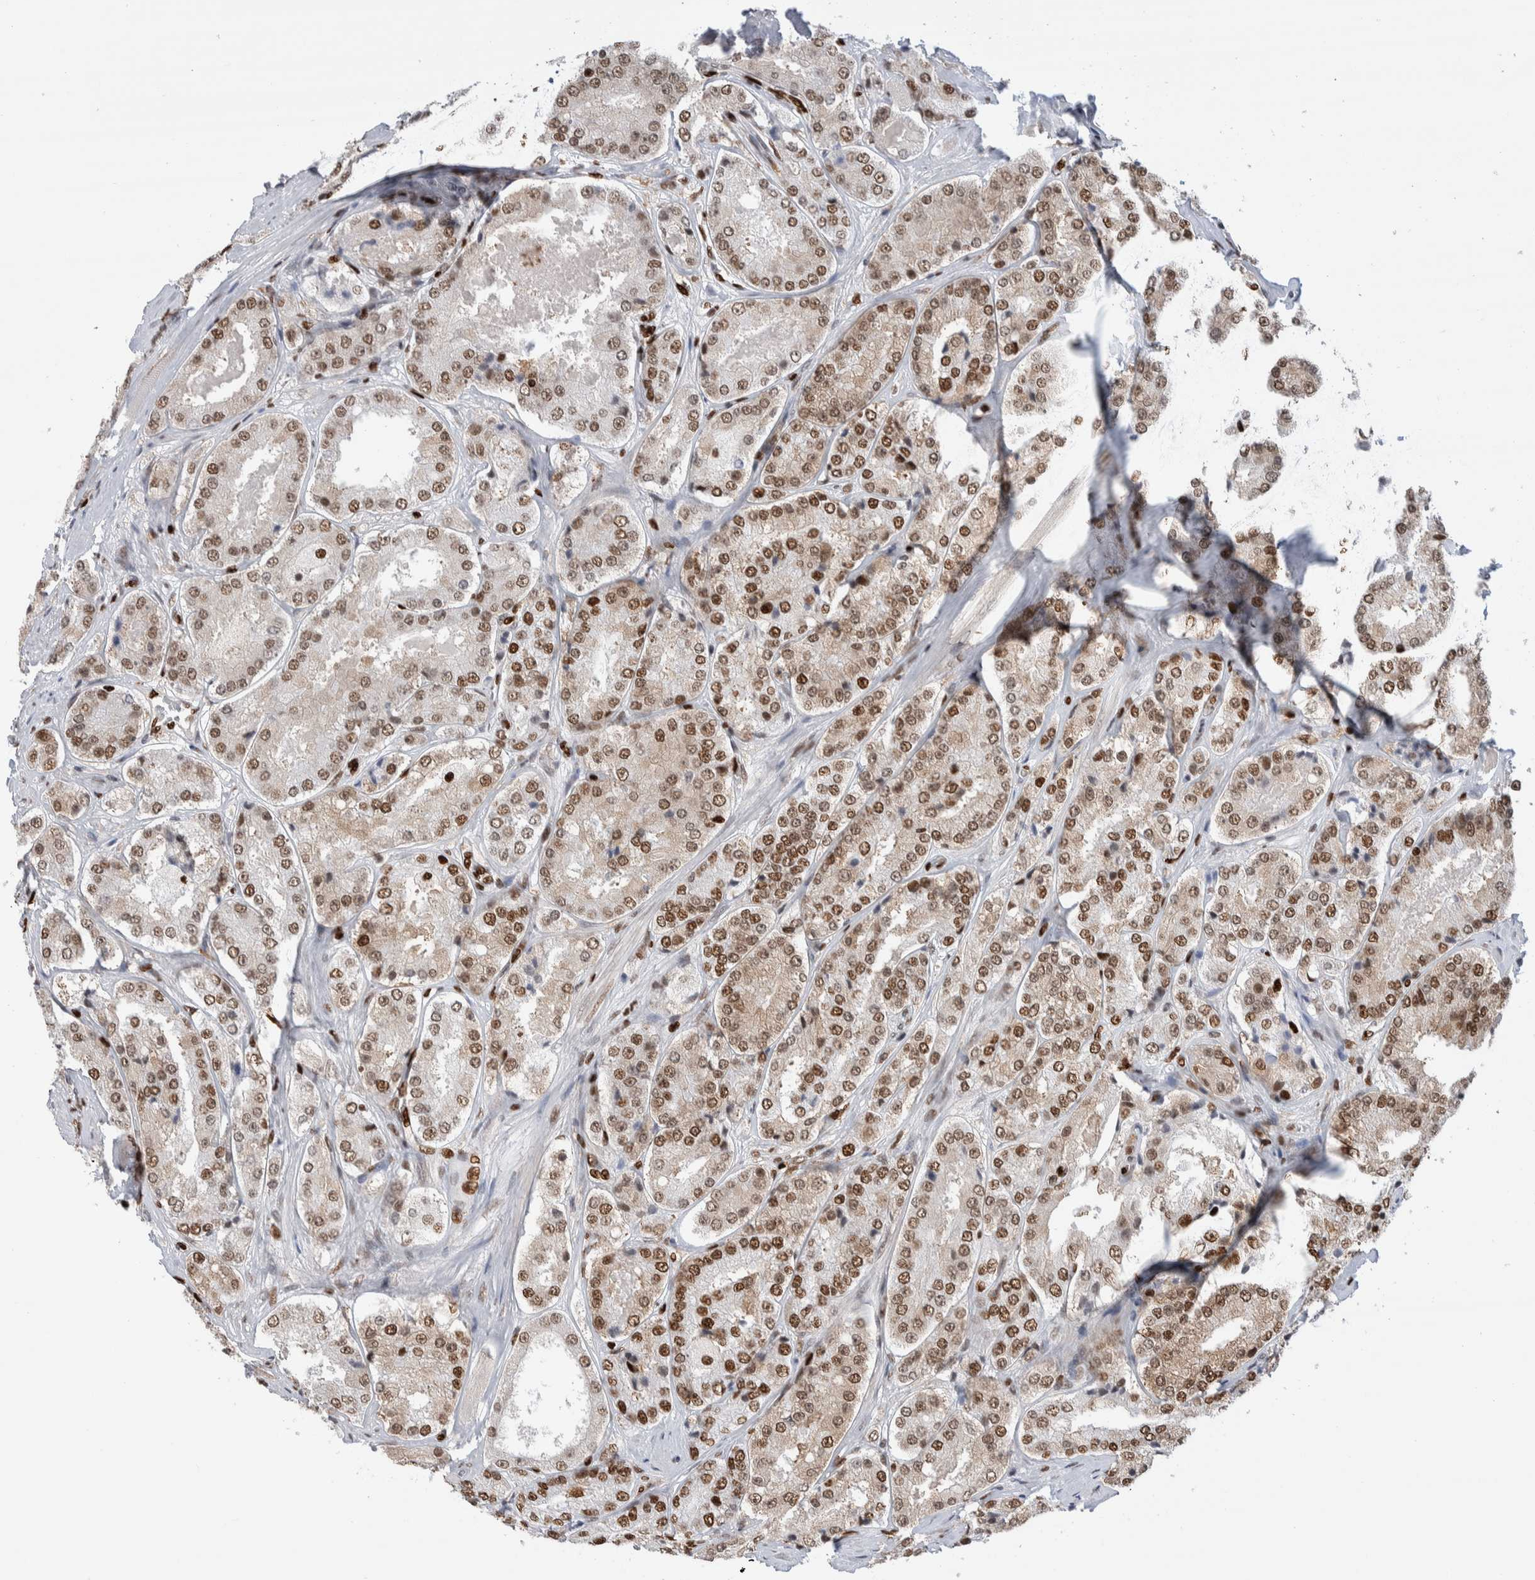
{"staining": {"intensity": "moderate", "quantity": ">75%", "location": "nuclear"}, "tissue": "prostate cancer", "cell_type": "Tumor cells", "image_type": "cancer", "snomed": [{"axis": "morphology", "description": "Adenocarcinoma, High grade"}, {"axis": "topography", "description": "Prostate"}], "caption": "The immunohistochemical stain labels moderate nuclear positivity in tumor cells of adenocarcinoma (high-grade) (prostate) tissue.", "gene": "RNASEK-C17orf49", "patient": {"sex": "male", "age": 65}}